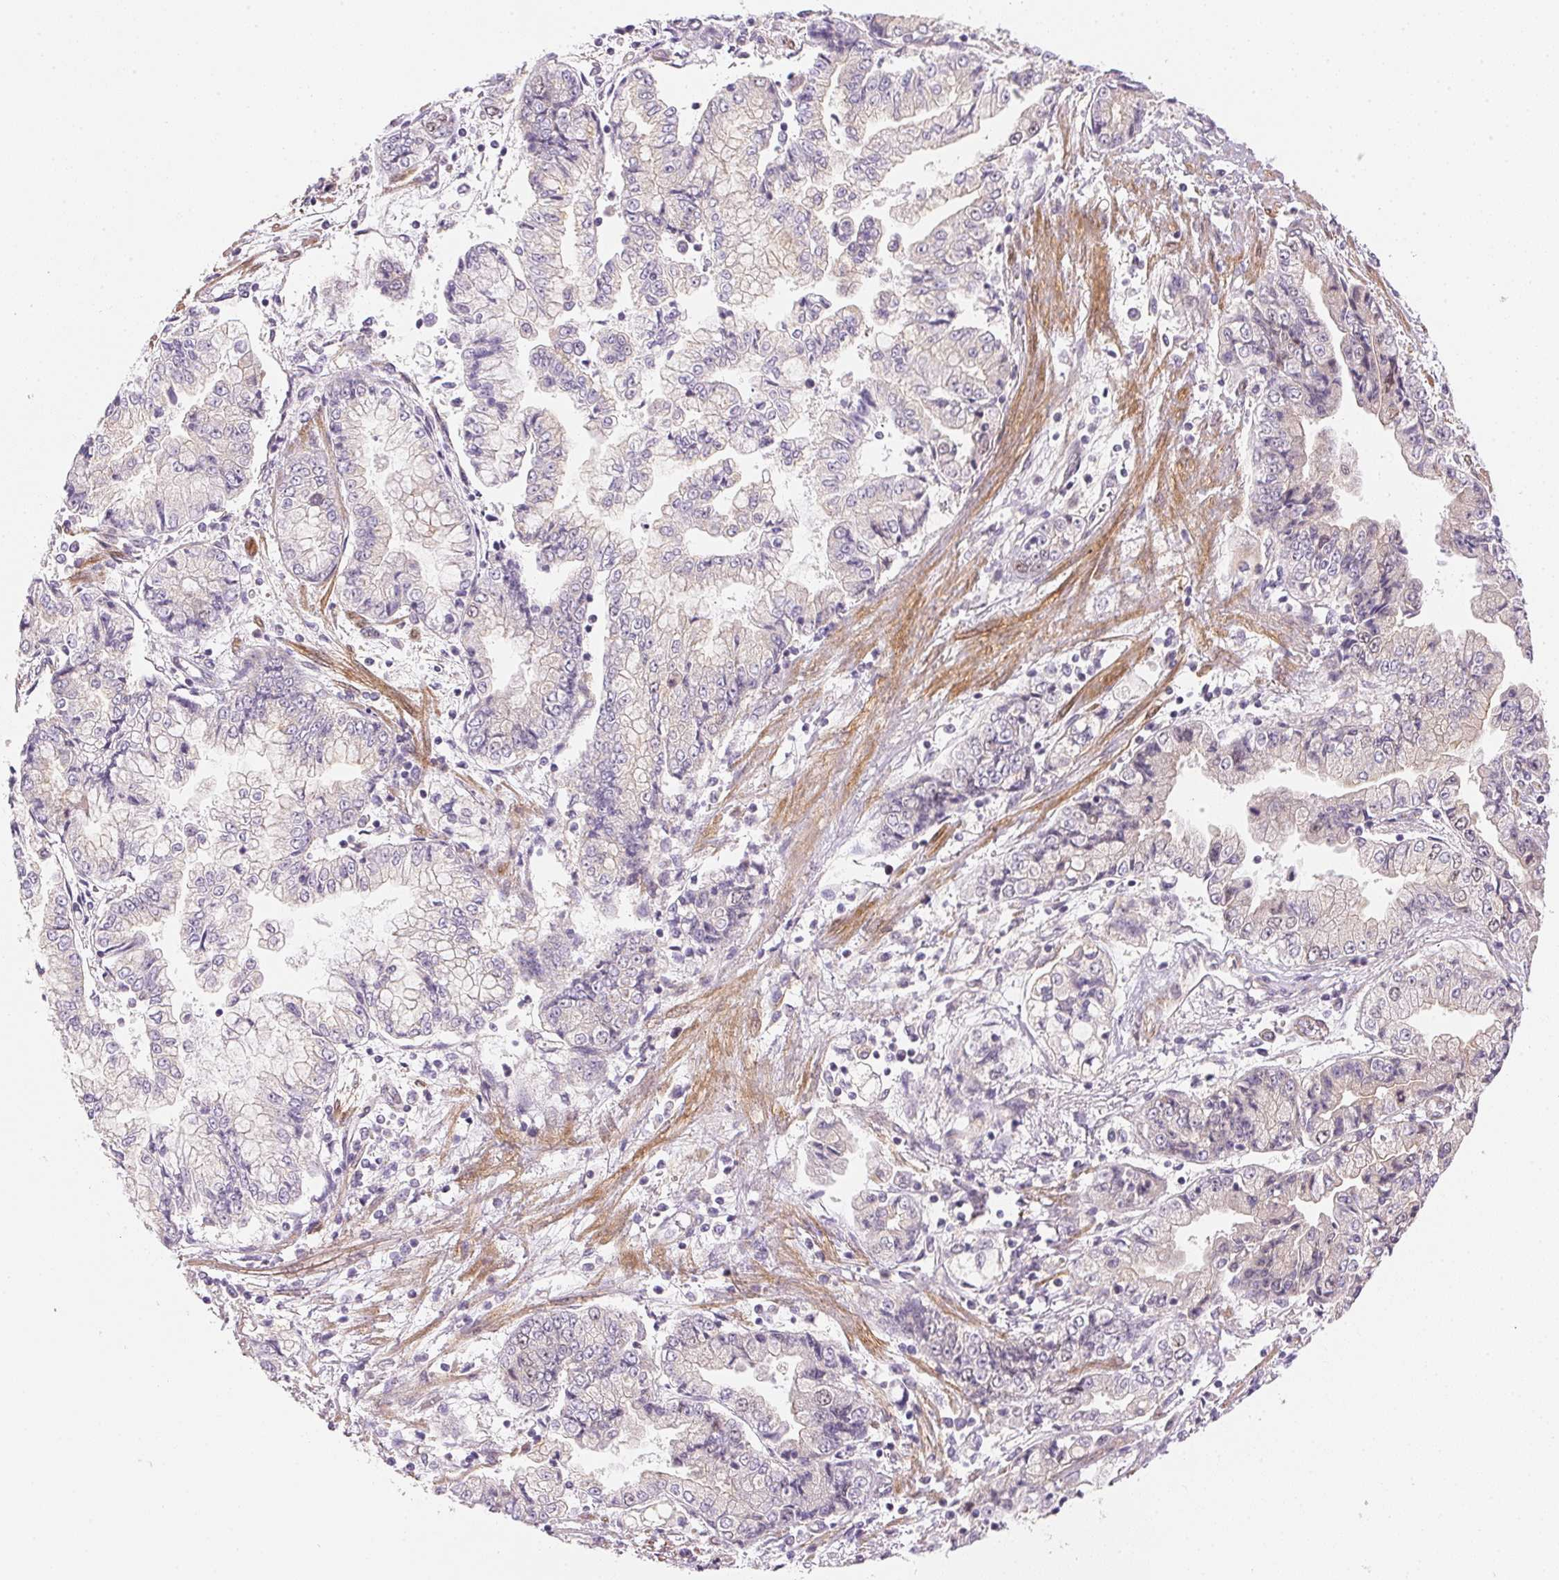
{"staining": {"intensity": "negative", "quantity": "none", "location": "none"}, "tissue": "stomach cancer", "cell_type": "Tumor cells", "image_type": "cancer", "snomed": [{"axis": "morphology", "description": "Adenocarcinoma, NOS"}, {"axis": "topography", "description": "Stomach, upper"}], "caption": "Immunohistochemistry photomicrograph of human stomach cancer stained for a protein (brown), which displays no expression in tumor cells. (Brightfield microscopy of DAB immunohistochemistry (IHC) at high magnification).", "gene": "SMTN", "patient": {"sex": "female", "age": 74}}